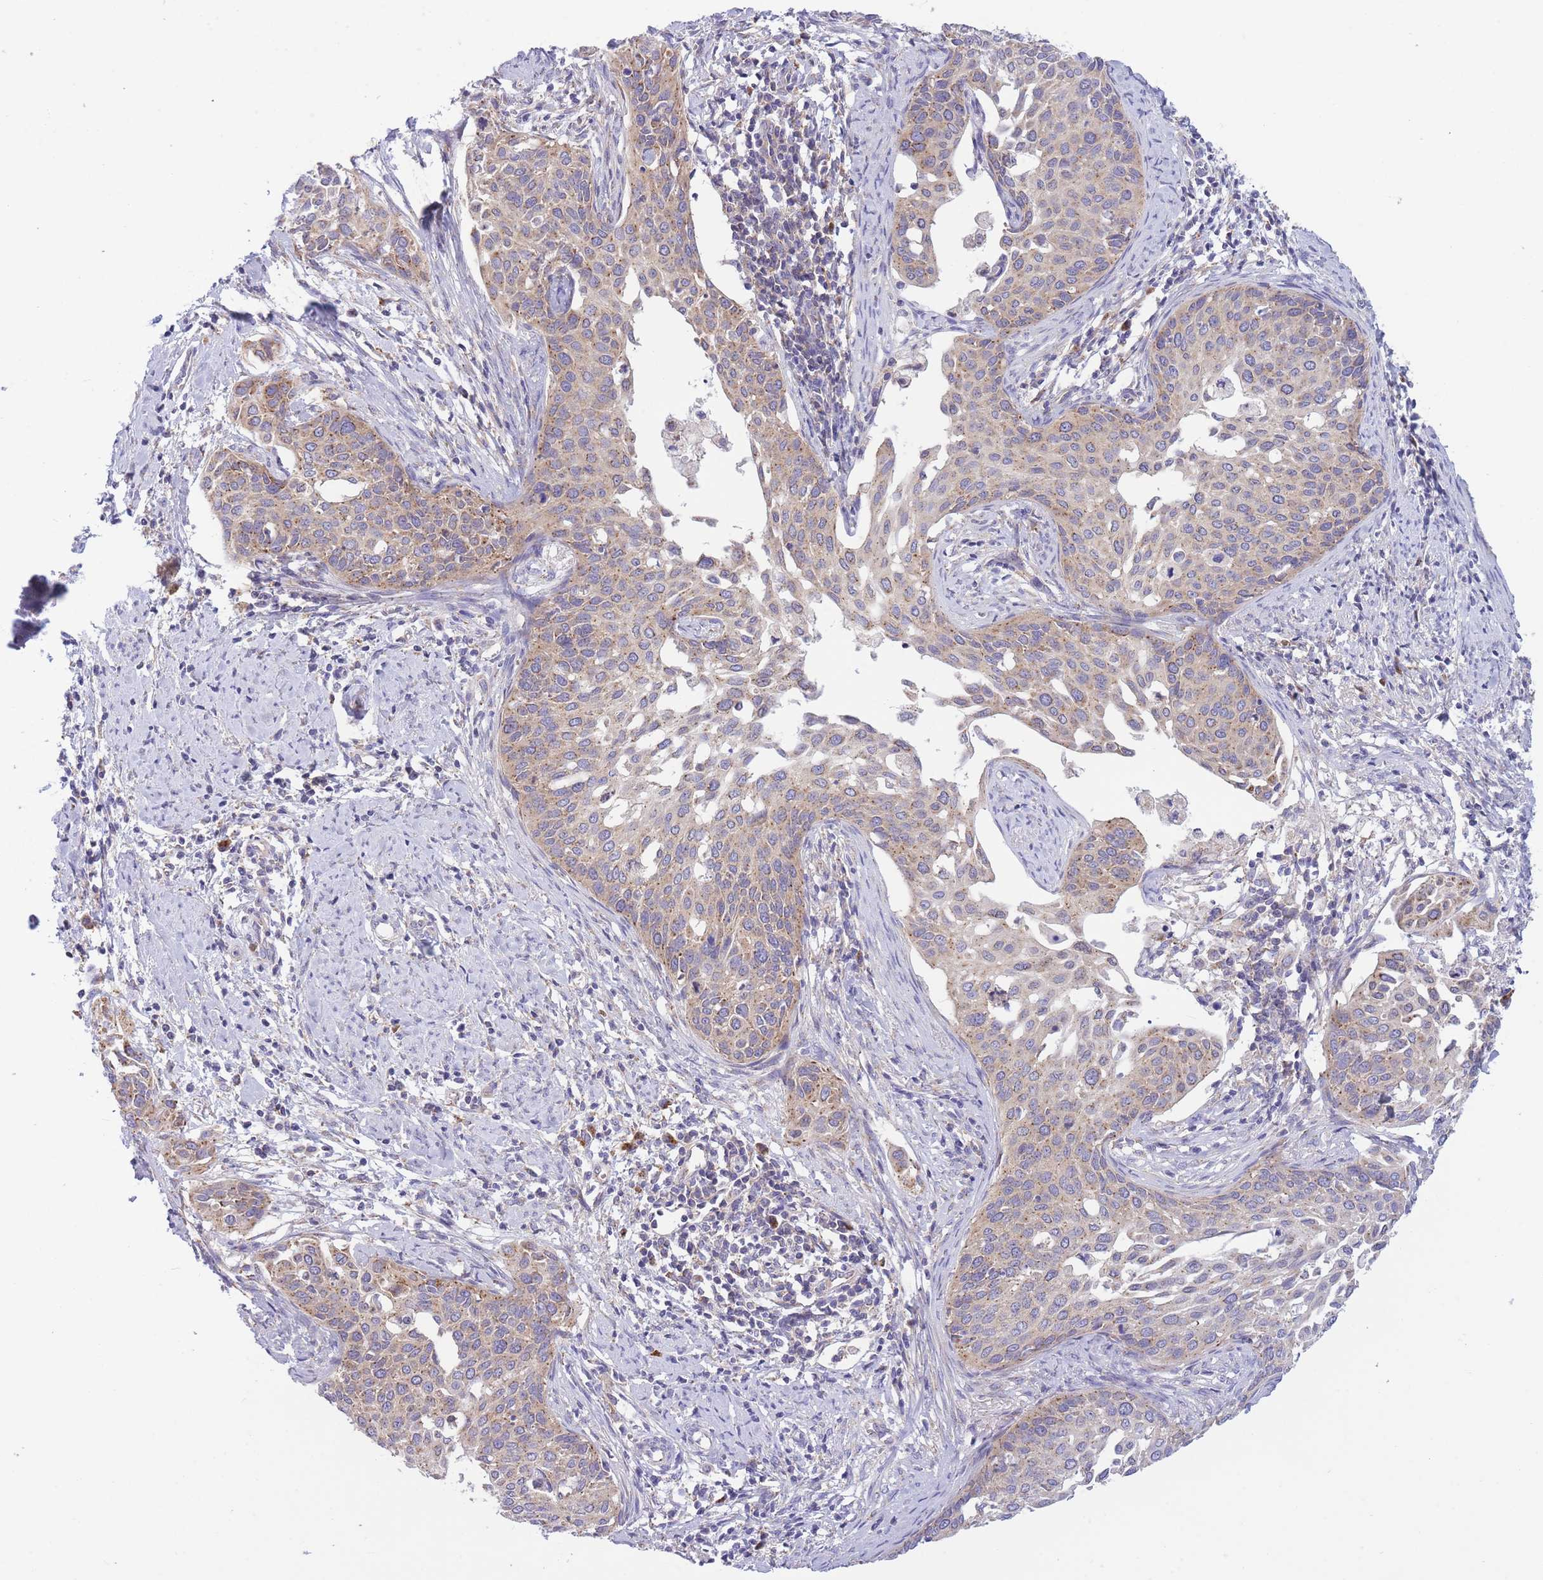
{"staining": {"intensity": "moderate", "quantity": "25%-75%", "location": "cytoplasmic/membranous"}, "tissue": "cervical cancer", "cell_type": "Tumor cells", "image_type": "cancer", "snomed": [{"axis": "morphology", "description": "Squamous cell carcinoma, NOS"}, {"axis": "topography", "description": "Cervix"}], "caption": "A high-resolution image shows IHC staining of squamous cell carcinoma (cervical), which demonstrates moderate cytoplasmic/membranous staining in about 25%-75% of tumor cells.", "gene": "COPG2", "patient": {"sex": "female", "age": 44}}